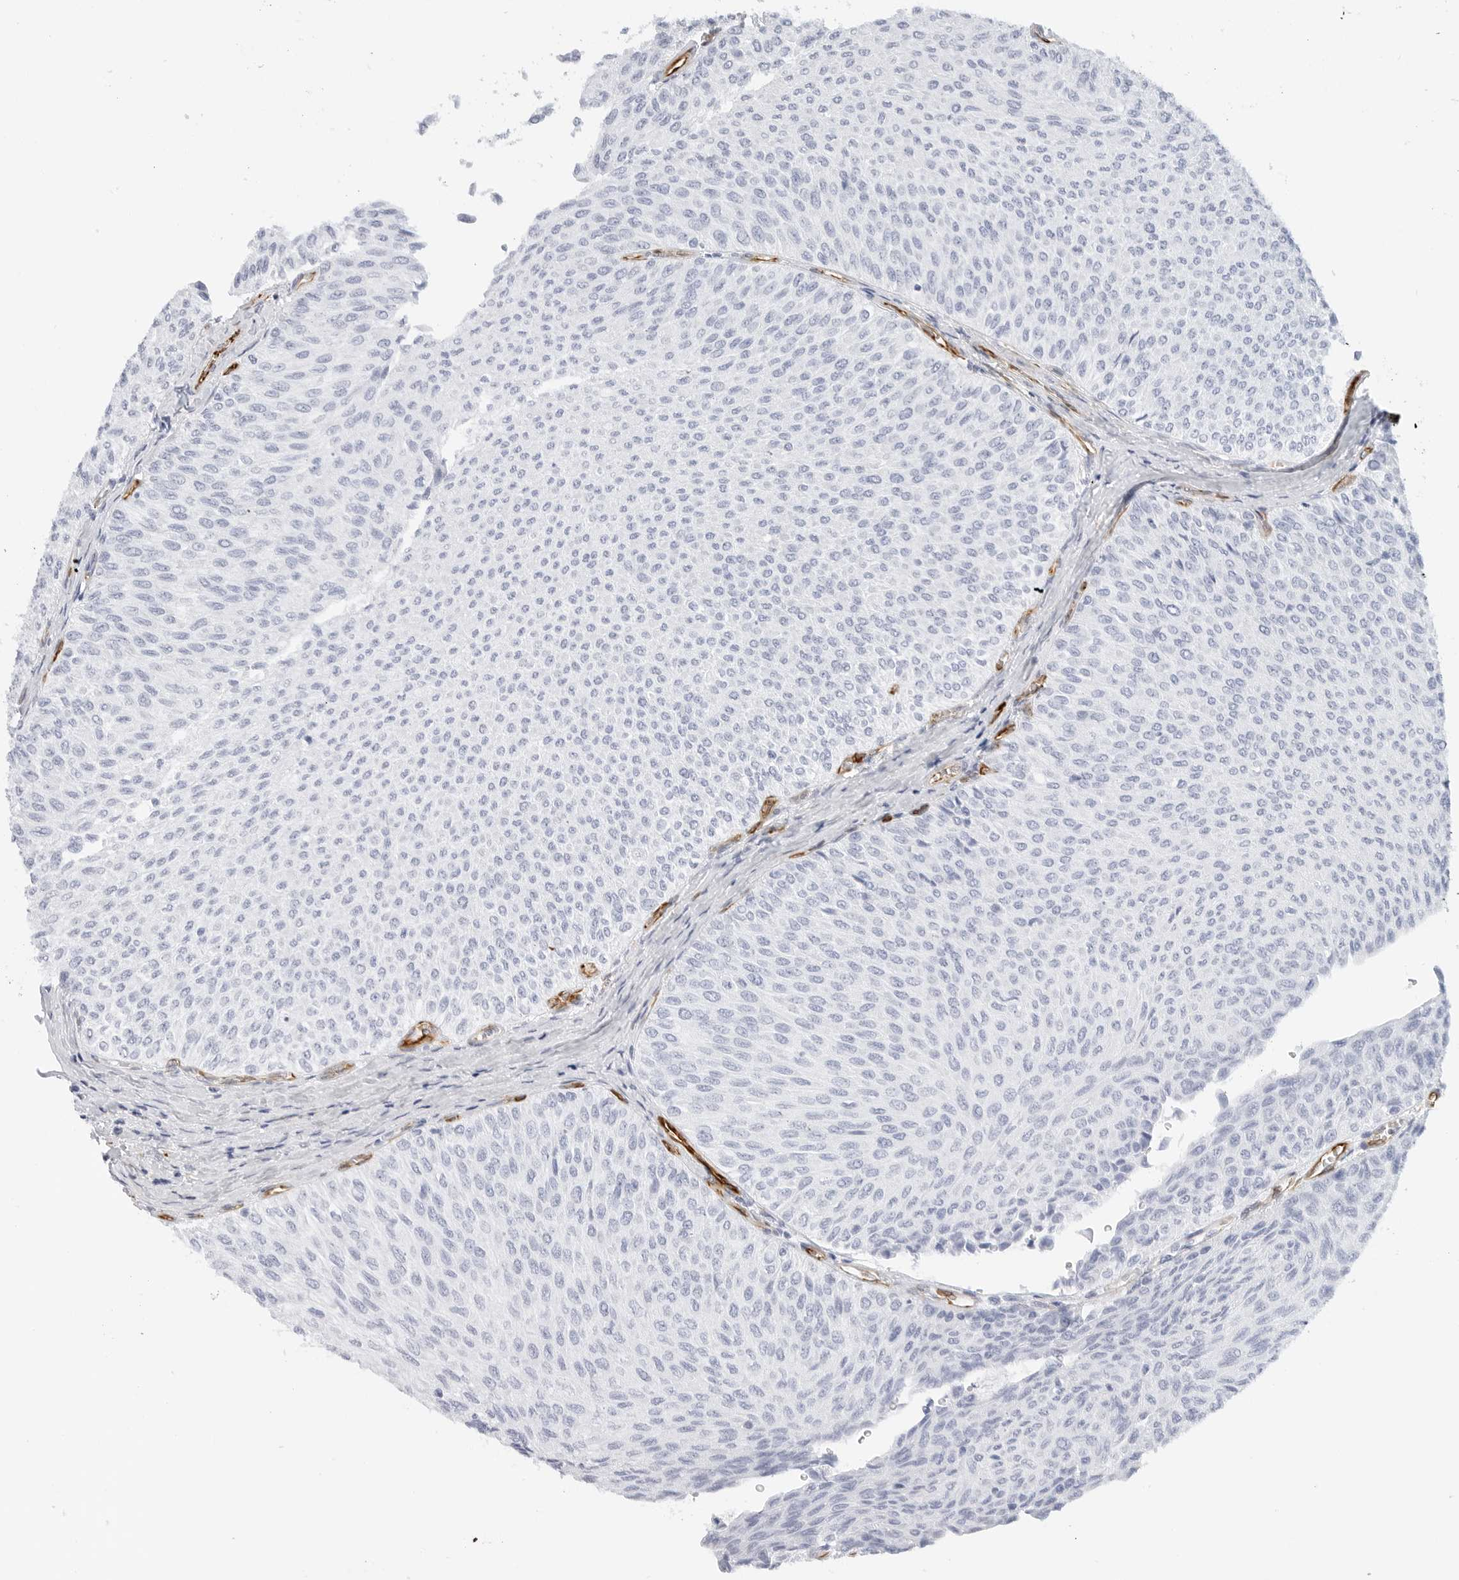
{"staining": {"intensity": "negative", "quantity": "none", "location": "none"}, "tissue": "urothelial cancer", "cell_type": "Tumor cells", "image_type": "cancer", "snomed": [{"axis": "morphology", "description": "Urothelial carcinoma, Low grade"}, {"axis": "topography", "description": "Urinary bladder"}], "caption": "Immunohistochemistry (IHC) micrograph of human urothelial cancer stained for a protein (brown), which demonstrates no positivity in tumor cells.", "gene": "NES", "patient": {"sex": "male", "age": 78}}